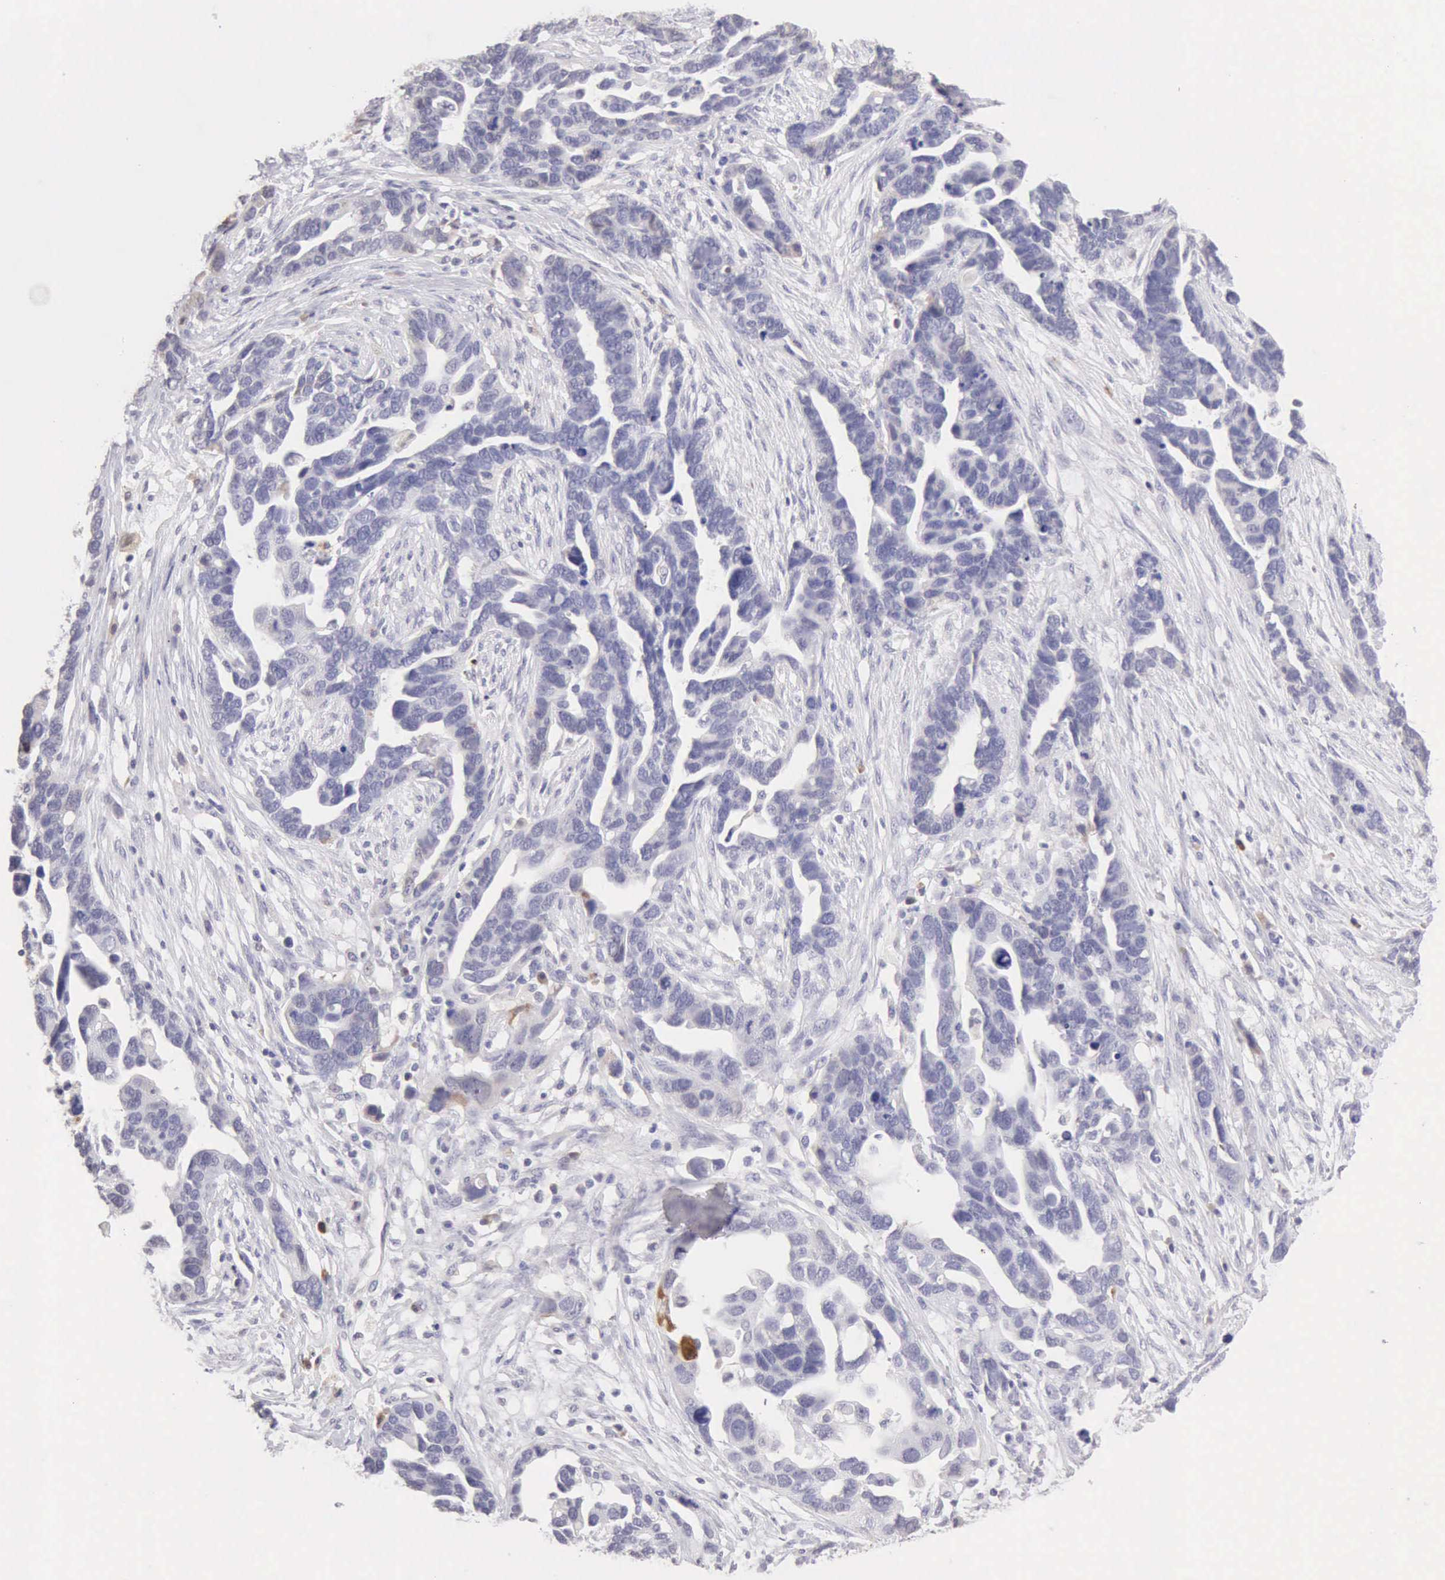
{"staining": {"intensity": "negative", "quantity": "none", "location": "none"}, "tissue": "ovarian cancer", "cell_type": "Tumor cells", "image_type": "cancer", "snomed": [{"axis": "morphology", "description": "Cystadenocarcinoma, serous, NOS"}, {"axis": "topography", "description": "Ovary"}], "caption": "Human ovarian cancer stained for a protein using IHC shows no expression in tumor cells.", "gene": "RNASE1", "patient": {"sex": "female", "age": 54}}